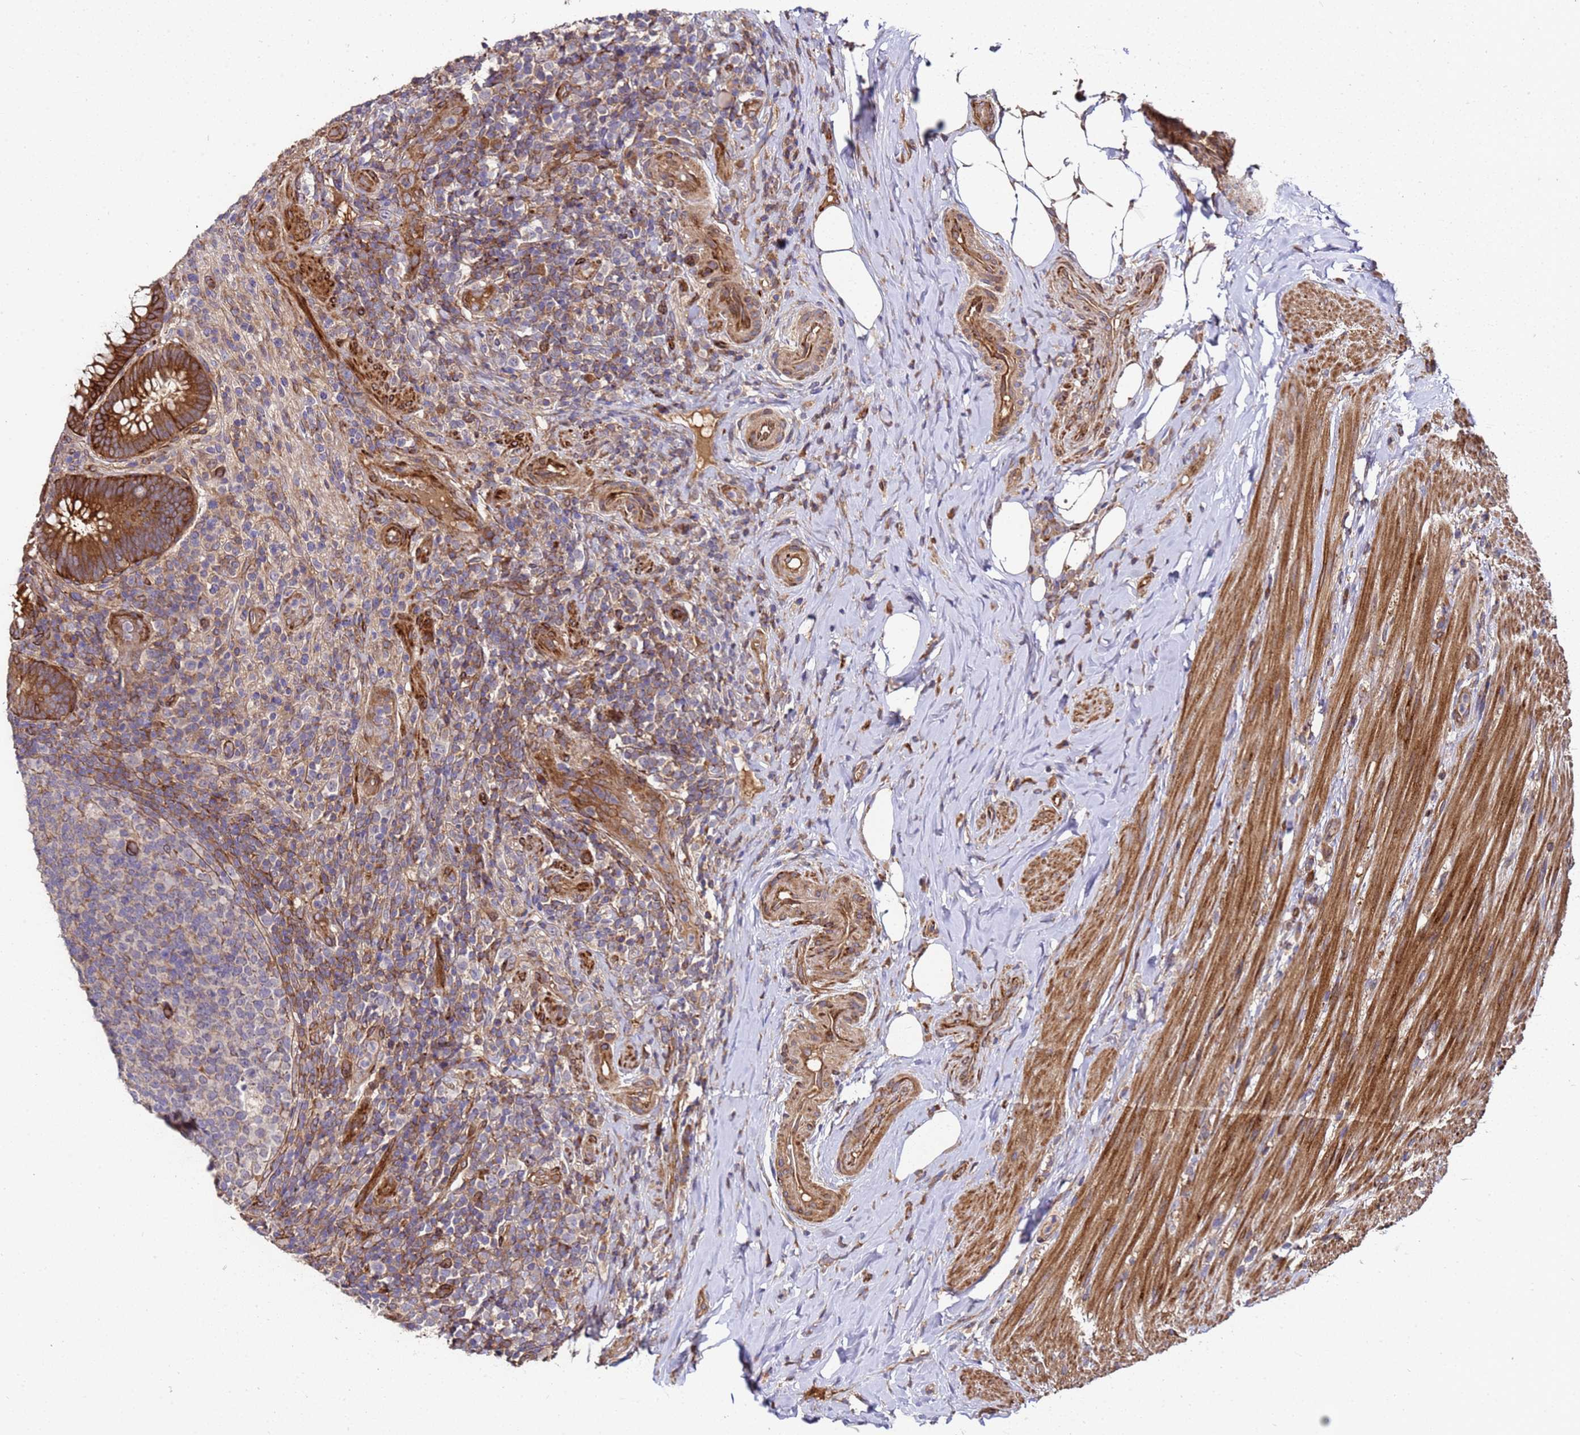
{"staining": {"intensity": "strong", "quantity": ">75%", "location": "cytoplasmic/membranous"}, "tissue": "appendix", "cell_type": "Glandular cells", "image_type": "normal", "snomed": [{"axis": "morphology", "description": "Normal tissue, NOS"}, {"axis": "topography", "description": "Appendix"}], "caption": "Immunohistochemistry (IHC) image of benign appendix stained for a protein (brown), which demonstrates high levels of strong cytoplasmic/membranous staining in approximately >75% of glandular cells.", "gene": "MOCS1", "patient": {"sex": "female", "age": 43}}